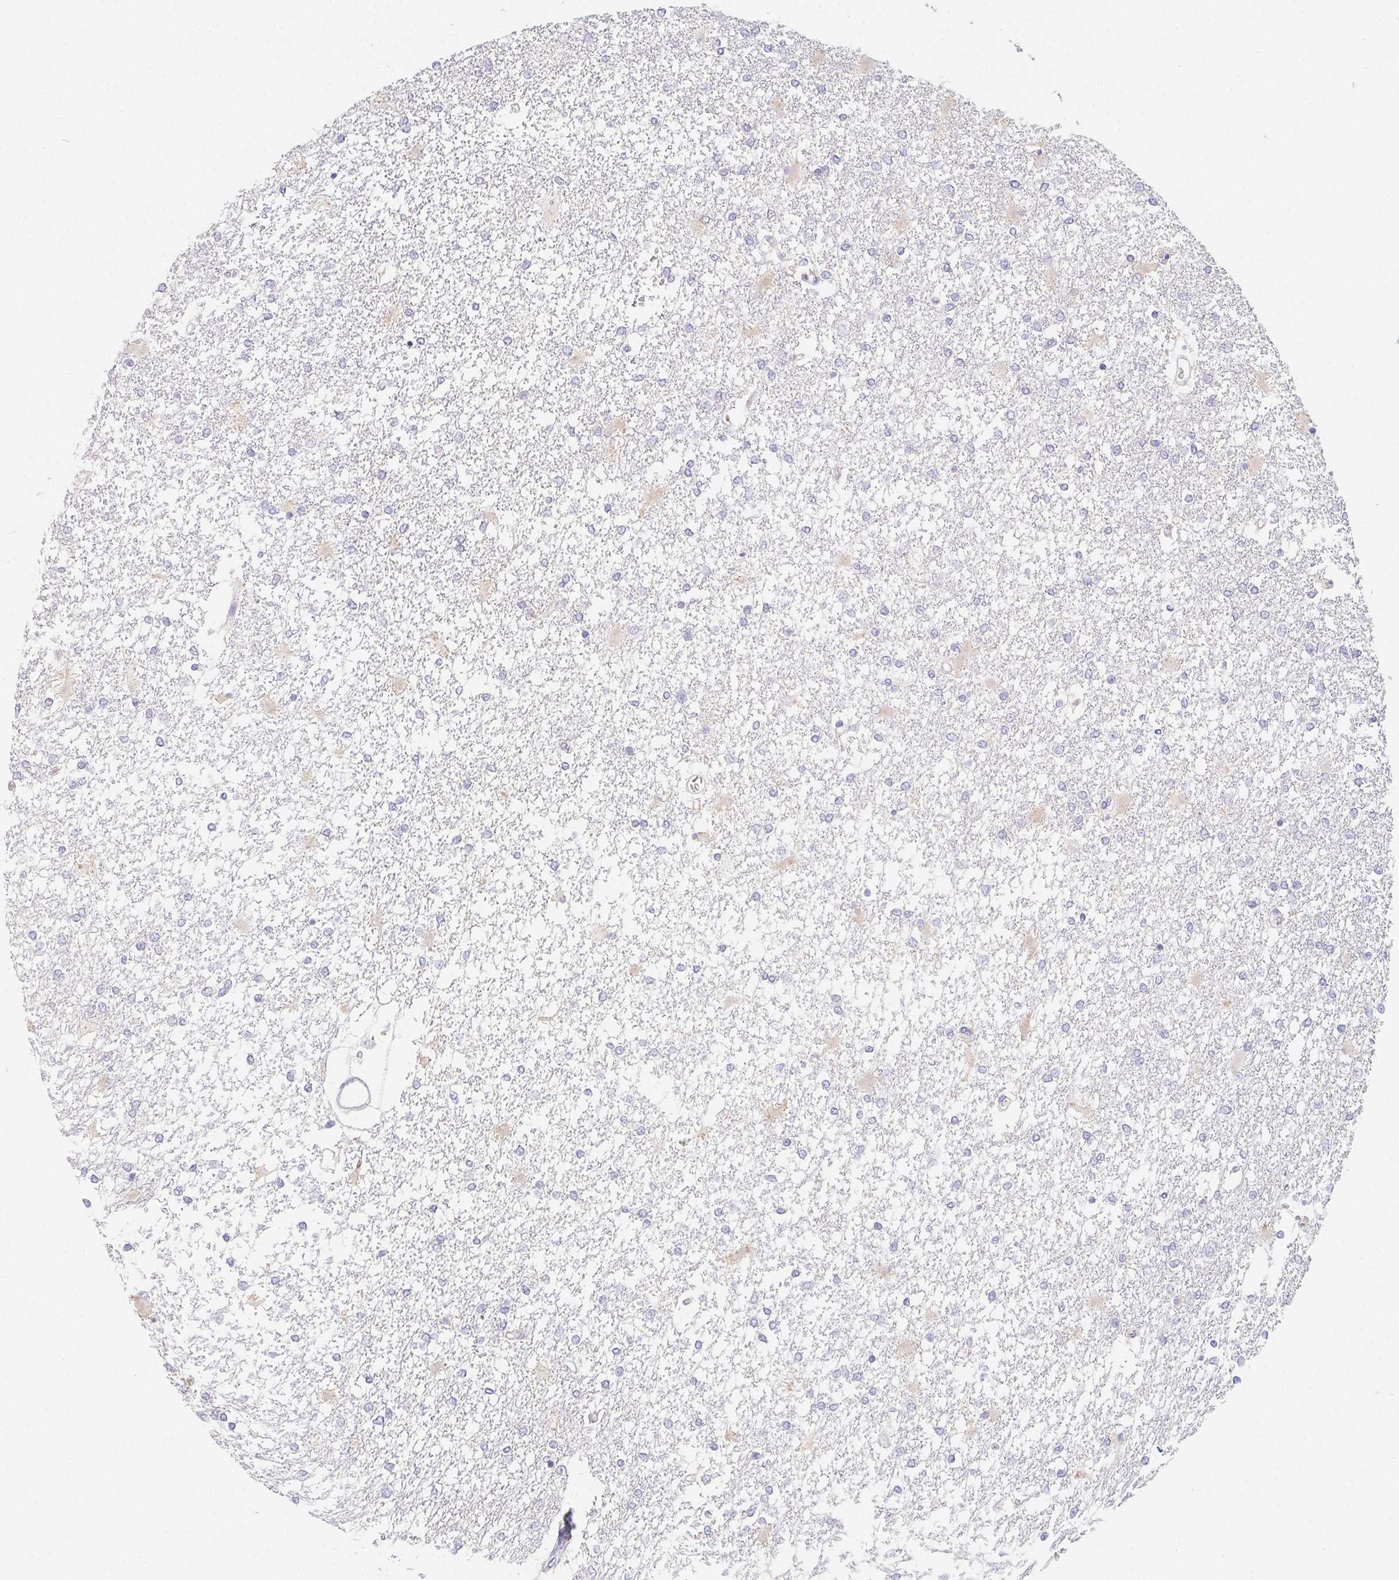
{"staining": {"intensity": "negative", "quantity": "none", "location": "none"}, "tissue": "glioma", "cell_type": "Tumor cells", "image_type": "cancer", "snomed": [{"axis": "morphology", "description": "Glioma, malignant, High grade"}, {"axis": "topography", "description": "Cerebral cortex"}], "caption": "Glioma was stained to show a protein in brown. There is no significant positivity in tumor cells. (DAB IHC visualized using brightfield microscopy, high magnification).", "gene": "GLIPR1L1", "patient": {"sex": "male", "age": 79}}